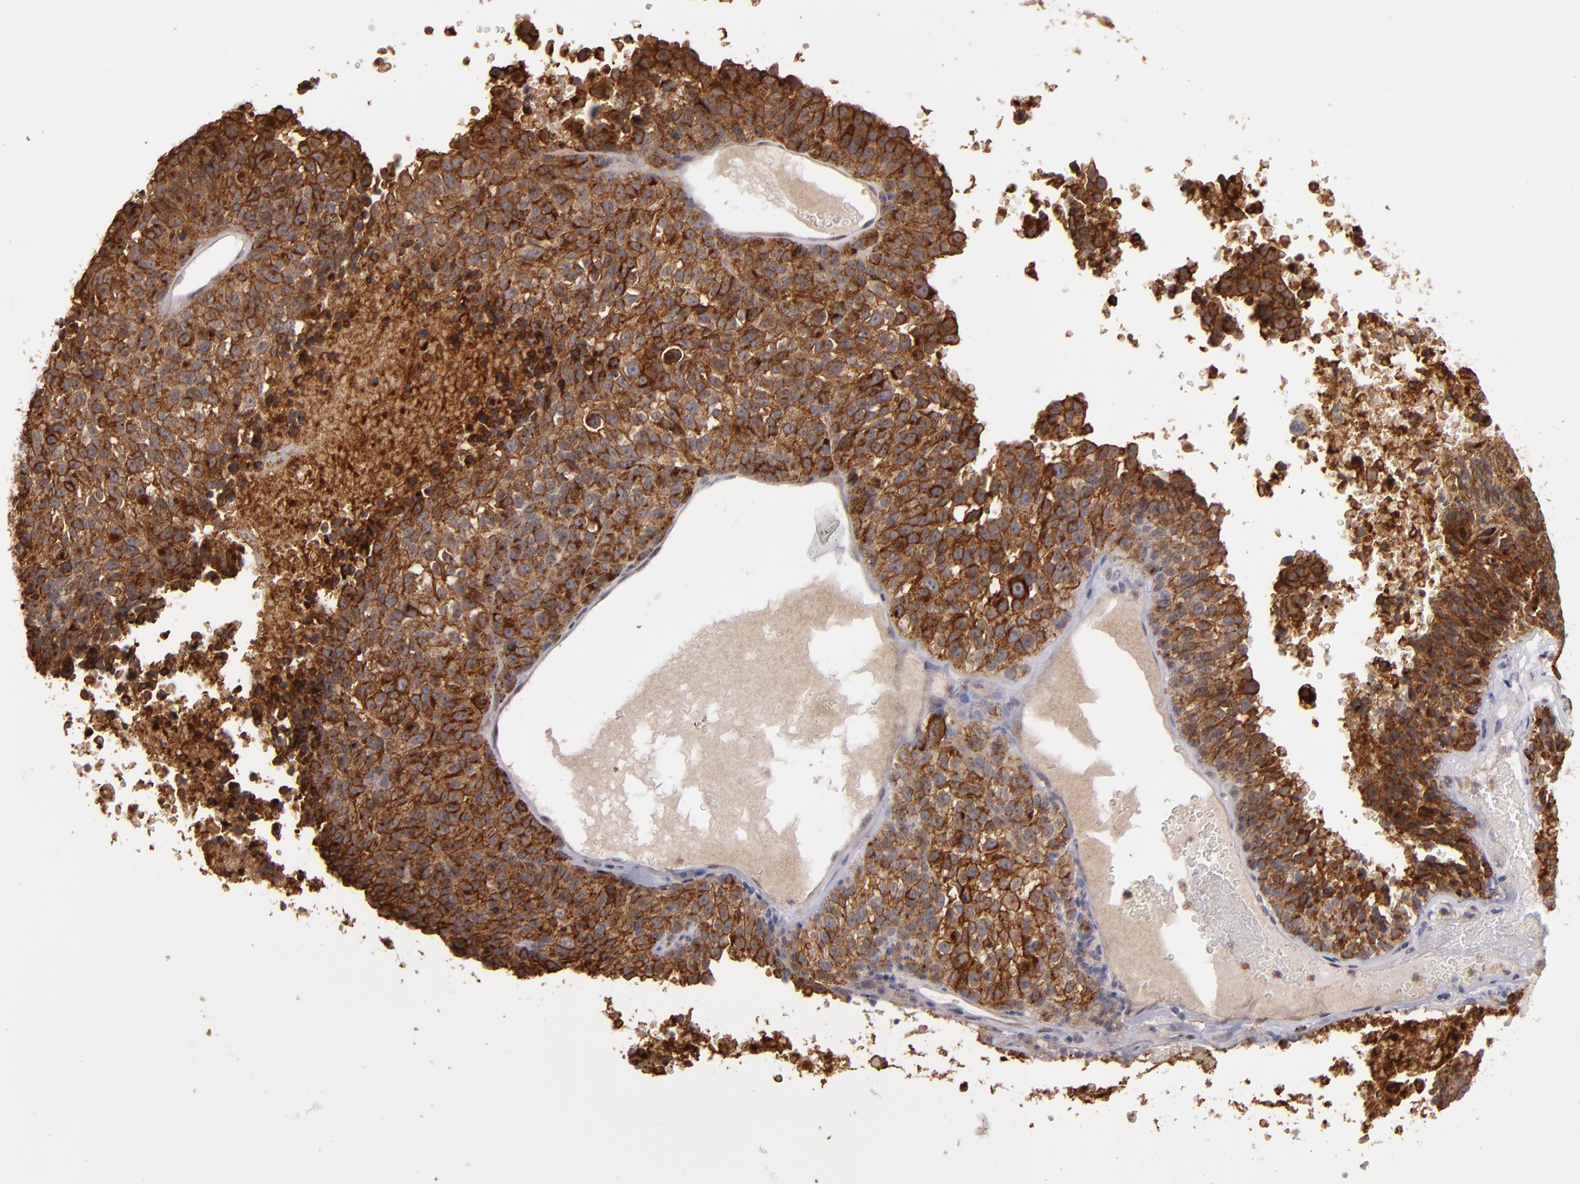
{"staining": {"intensity": "strong", "quantity": ">75%", "location": "cytoplasmic/membranous"}, "tissue": "melanoma", "cell_type": "Tumor cells", "image_type": "cancer", "snomed": [{"axis": "morphology", "description": "Malignant melanoma, Metastatic site"}, {"axis": "topography", "description": "Cerebral cortex"}], "caption": "Immunohistochemistry (IHC) histopathology image of neoplastic tissue: malignant melanoma (metastatic site) stained using immunohistochemistry (IHC) demonstrates high levels of strong protein expression localized specifically in the cytoplasmic/membranous of tumor cells, appearing as a cytoplasmic/membranous brown color.", "gene": "STX3", "patient": {"sex": "female", "age": 52}}